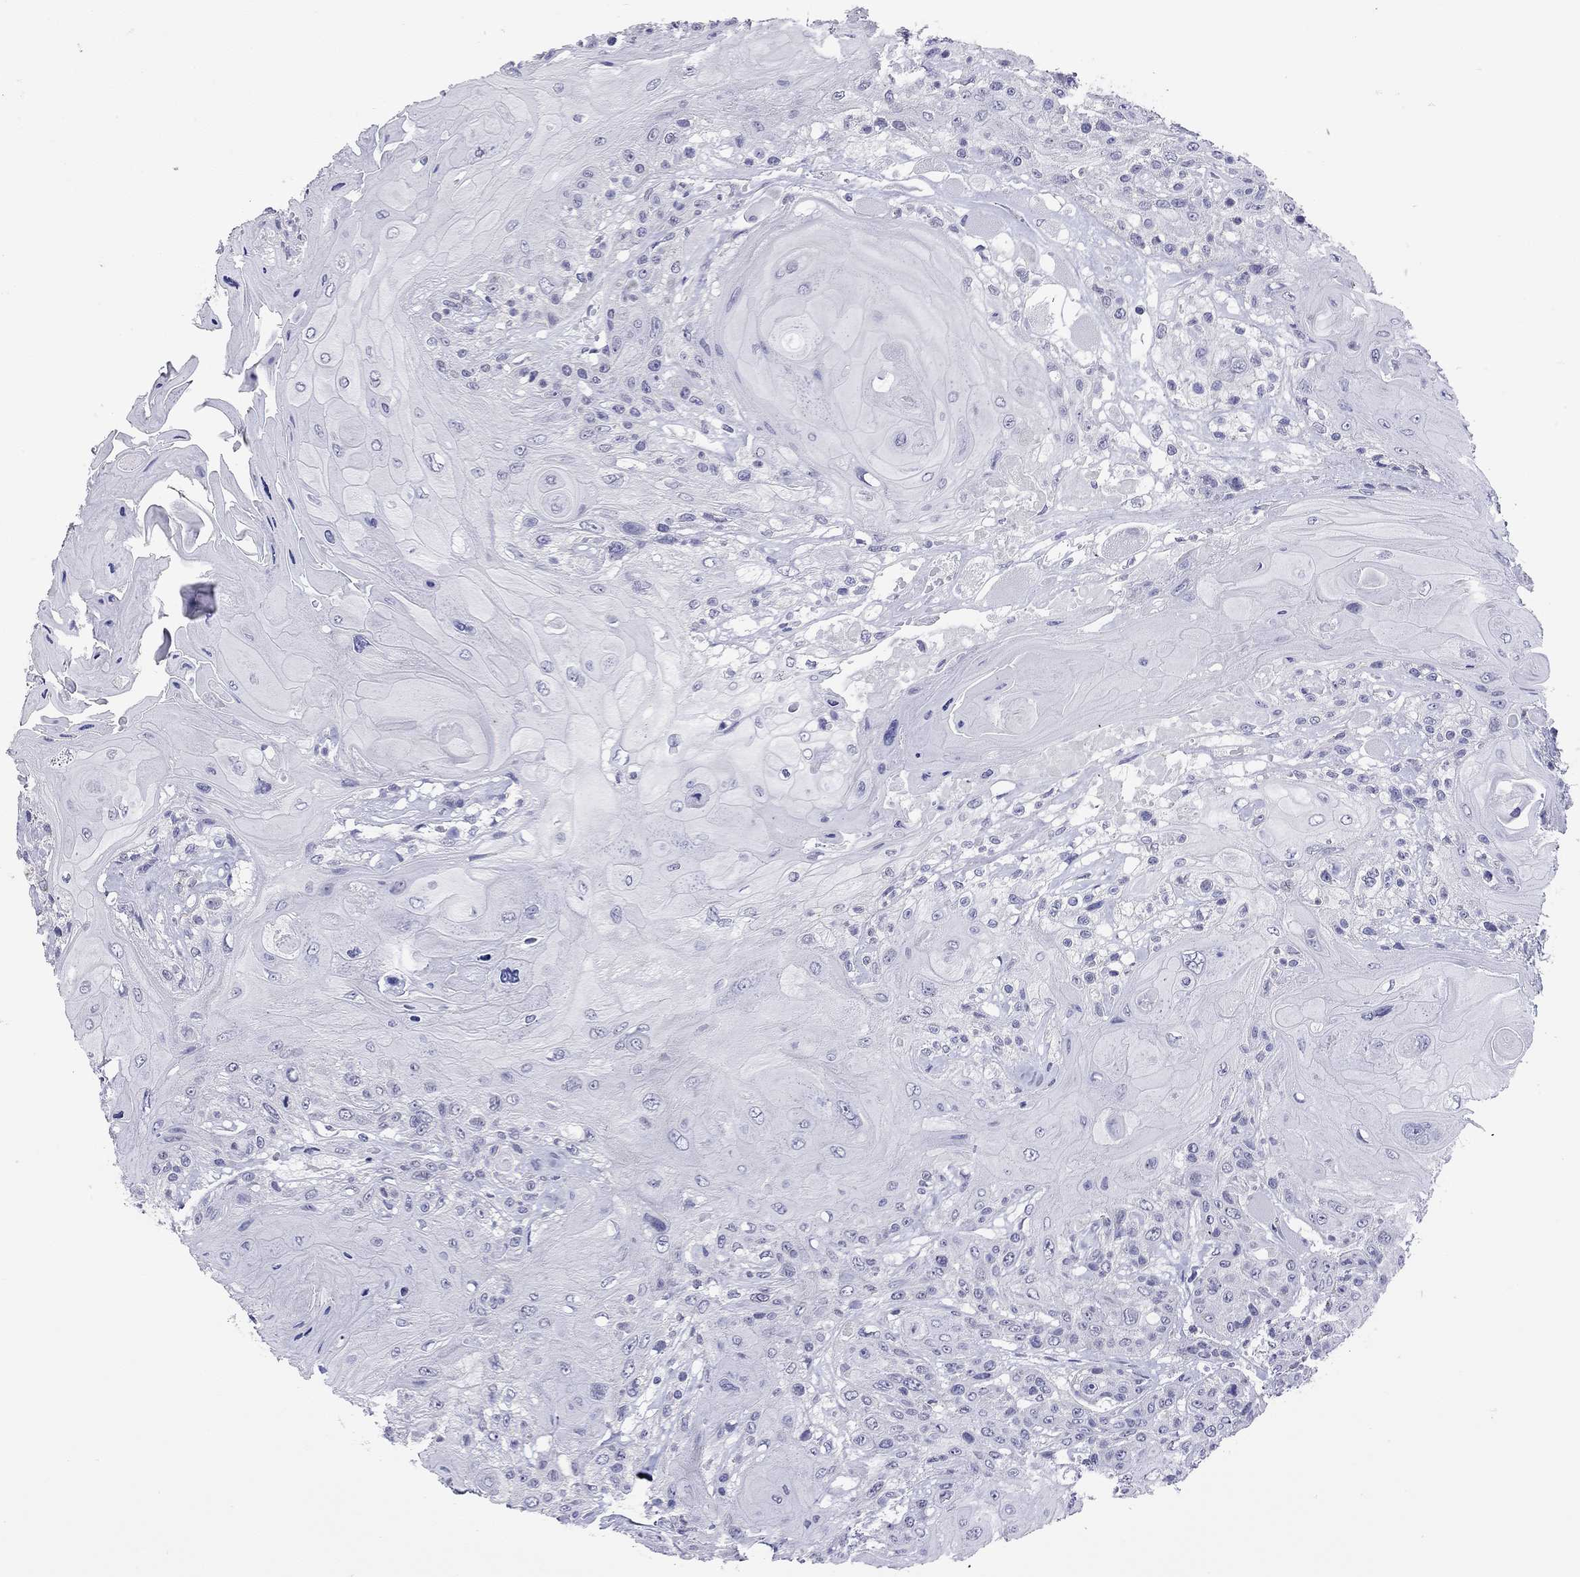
{"staining": {"intensity": "negative", "quantity": "none", "location": "none"}, "tissue": "head and neck cancer", "cell_type": "Tumor cells", "image_type": "cancer", "snomed": [{"axis": "morphology", "description": "Squamous cell carcinoma, NOS"}, {"axis": "topography", "description": "Head-Neck"}], "caption": "An image of human head and neck cancer is negative for staining in tumor cells.", "gene": "ARMC12", "patient": {"sex": "female", "age": 59}}